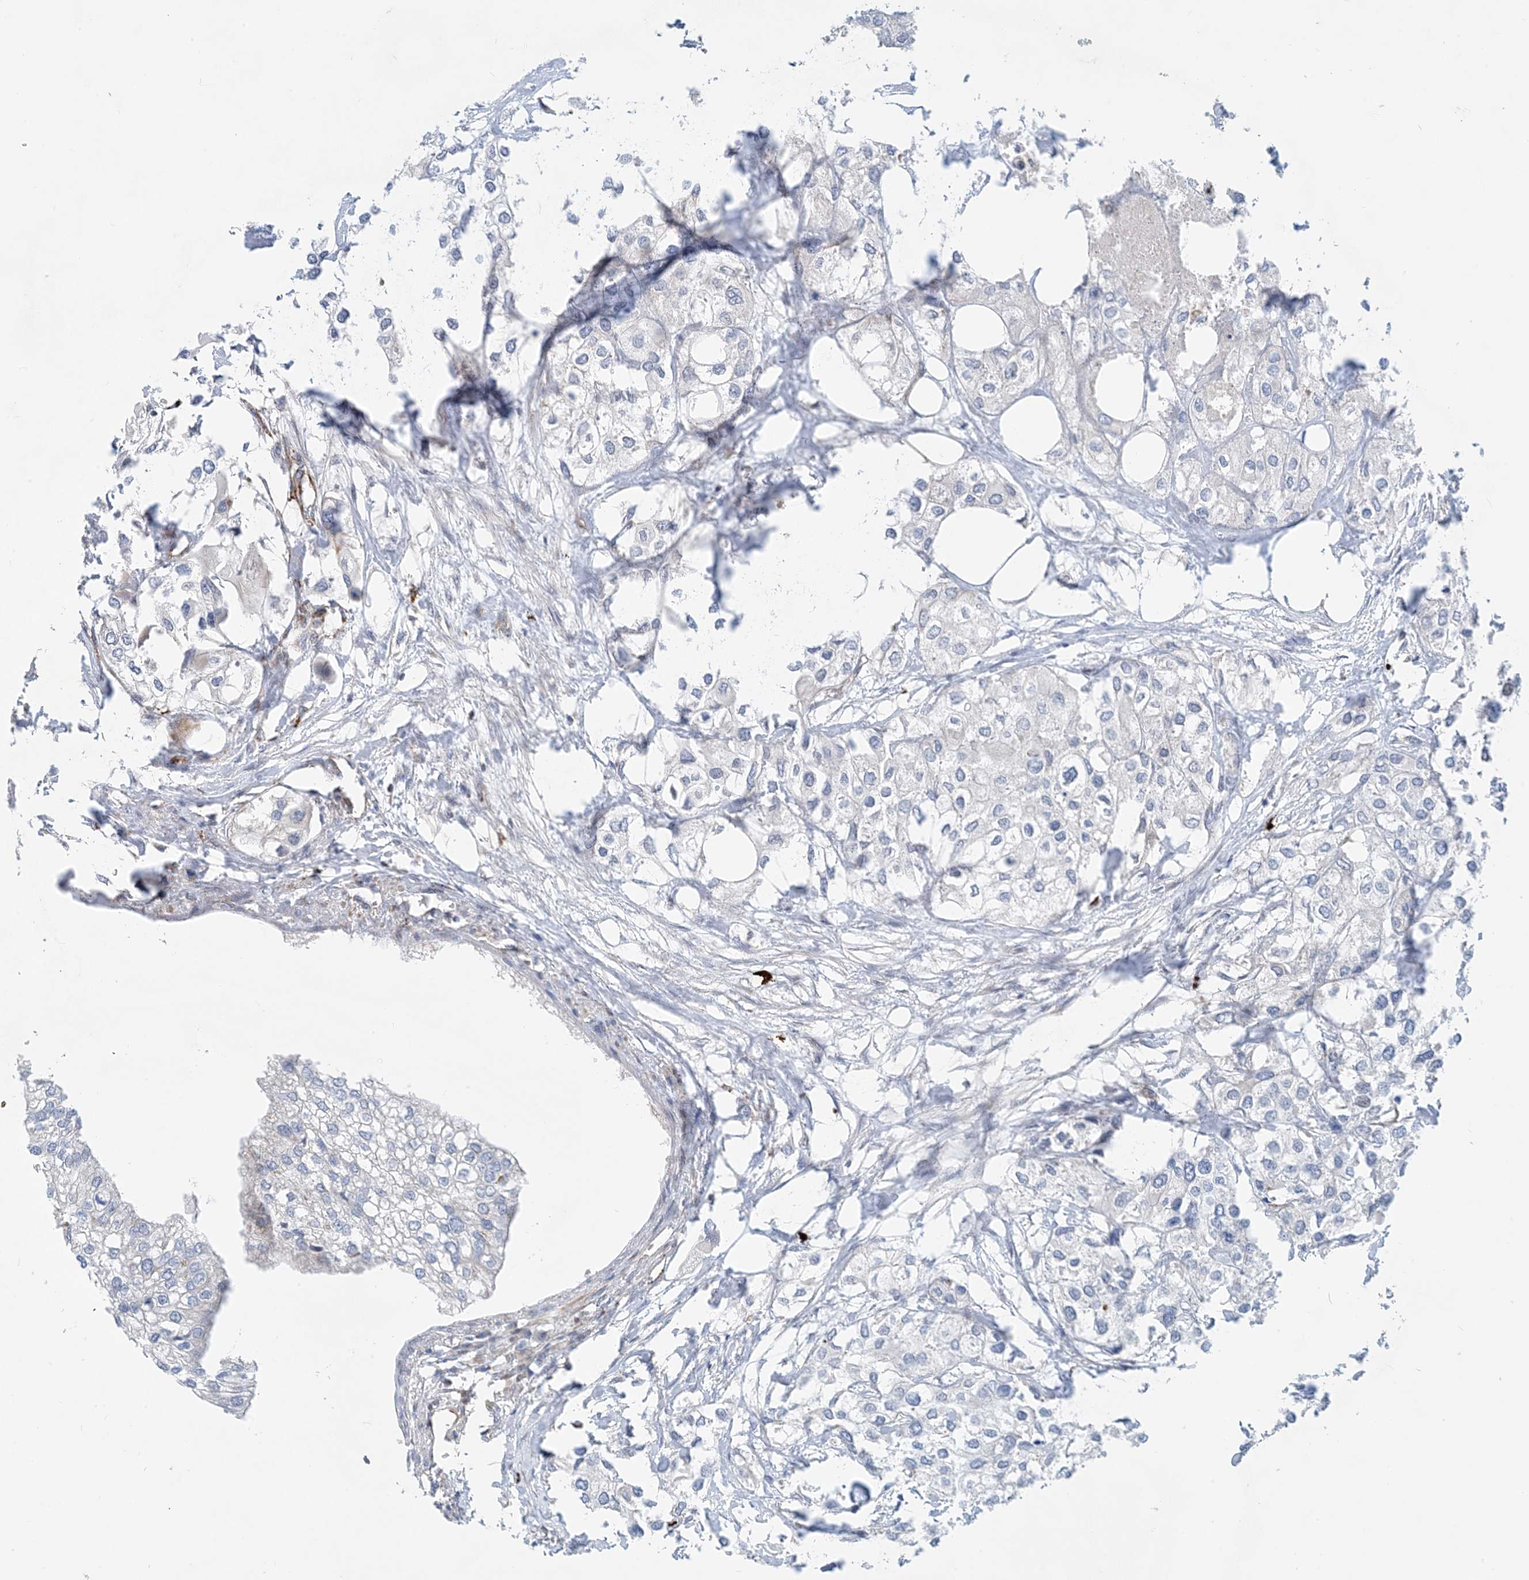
{"staining": {"intensity": "negative", "quantity": "none", "location": "none"}, "tissue": "urothelial cancer", "cell_type": "Tumor cells", "image_type": "cancer", "snomed": [{"axis": "morphology", "description": "Urothelial carcinoma, High grade"}, {"axis": "topography", "description": "Urinary bladder"}], "caption": "A high-resolution photomicrograph shows IHC staining of high-grade urothelial carcinoma, which displays no significant expression in tumor cells. The staining was performed using DAB to visualize the protein expression in brown, while the nuclei were stained in blue with hematoxylin (Magnification: 20x).", "gene": "PCDHGA1", "patient": {"sex": "male", "age": 64}}